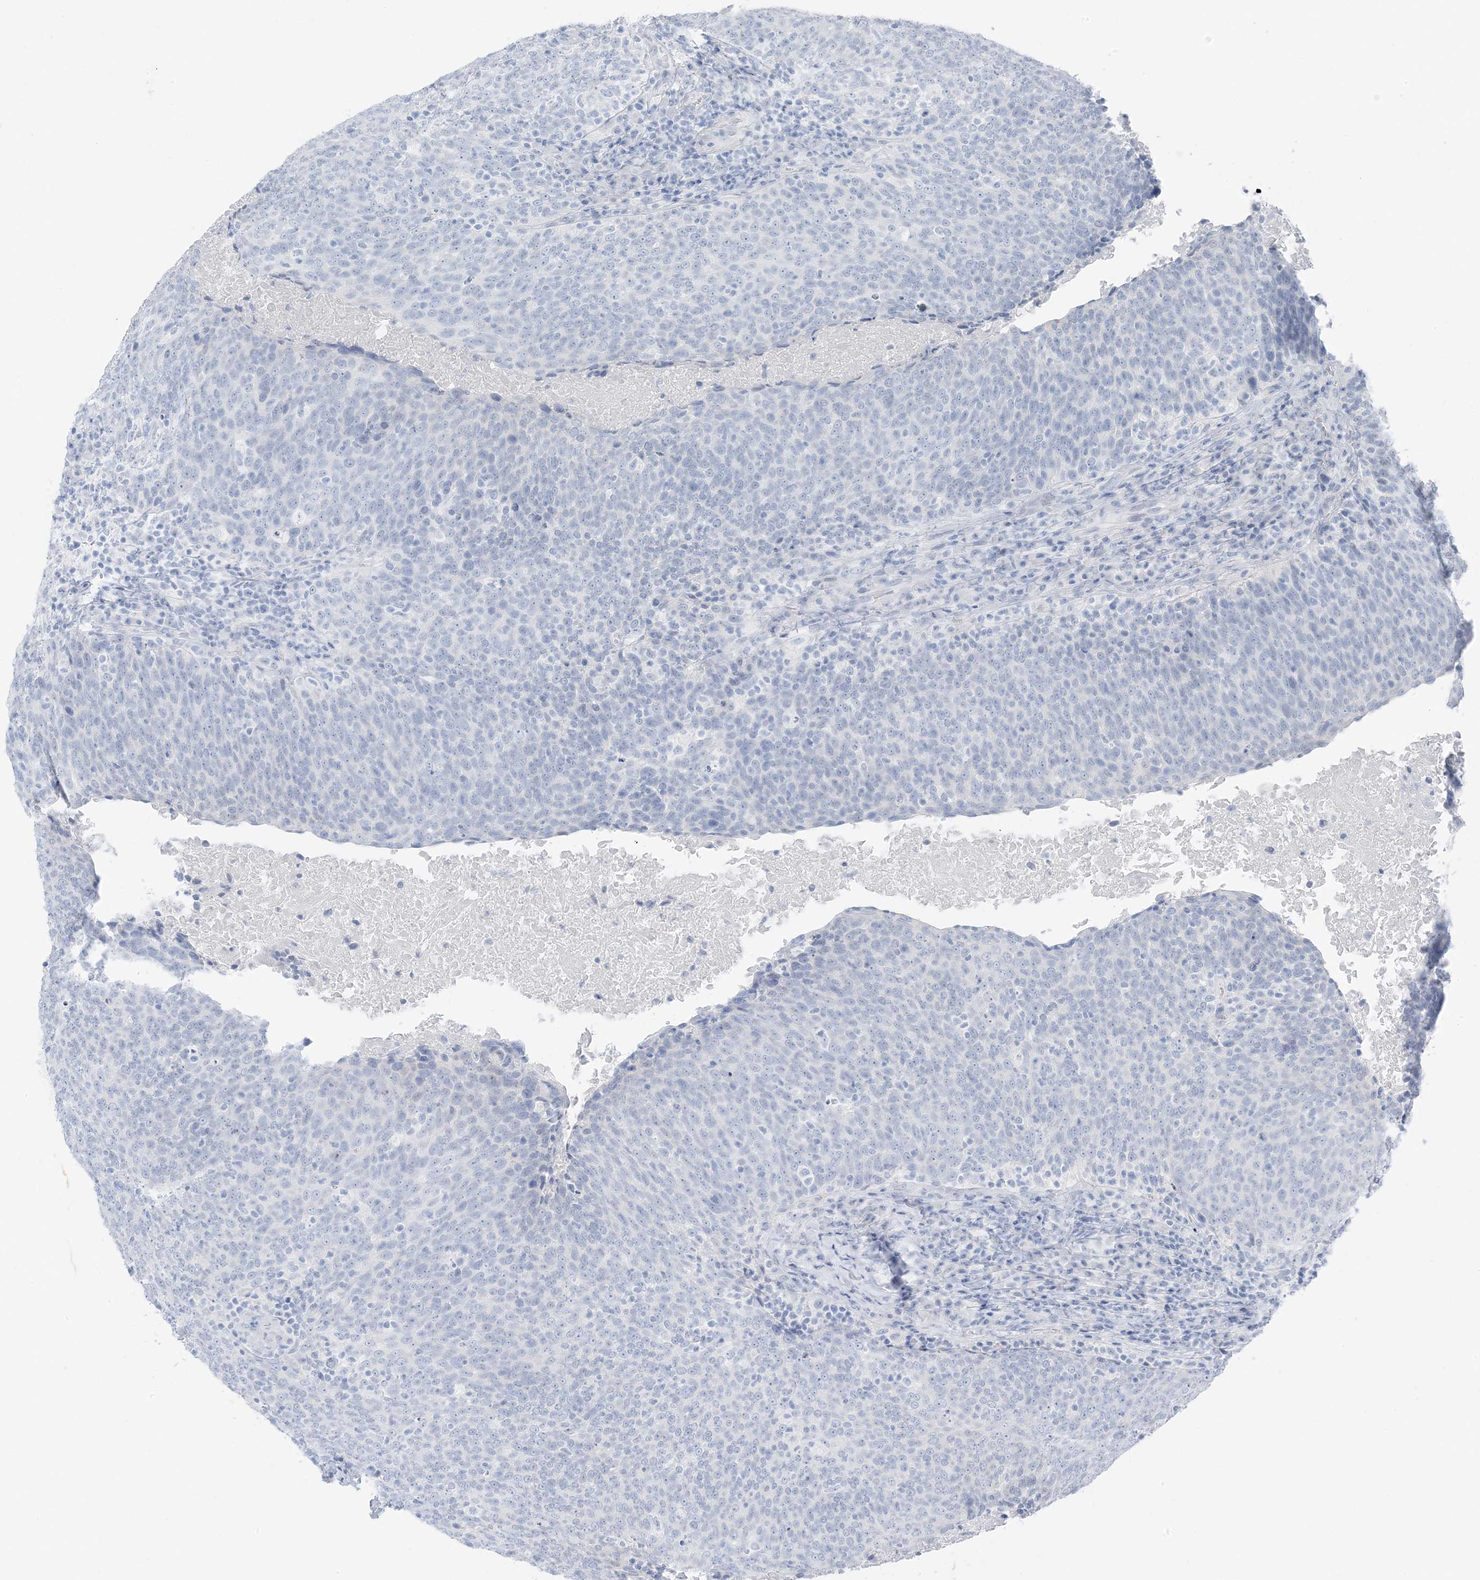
{"staining": {"intensity": "negative", "quantity": "none", "location": "none"}, "tissue": "head and neck cancer", "cell_type": "Tumor cells", "image_type": "cancer", "snomed": [{"axis": "morphology", "description": "Squamous cell carcinoma, NOS"}, {"axis": "morphology", "description": "Squamous cell carcinoma, metastatic, NOS"}, {"axis": "topography", "description": "Lymph node"}, {"axis": "topography", "description": "Head-Neck"}], "caption": "Protein analysis of head and neck cancer exhibits no significant positivity in tumor cells.", "gene": "ZFP64", "patient": {"sex": "male", "age": 62}}